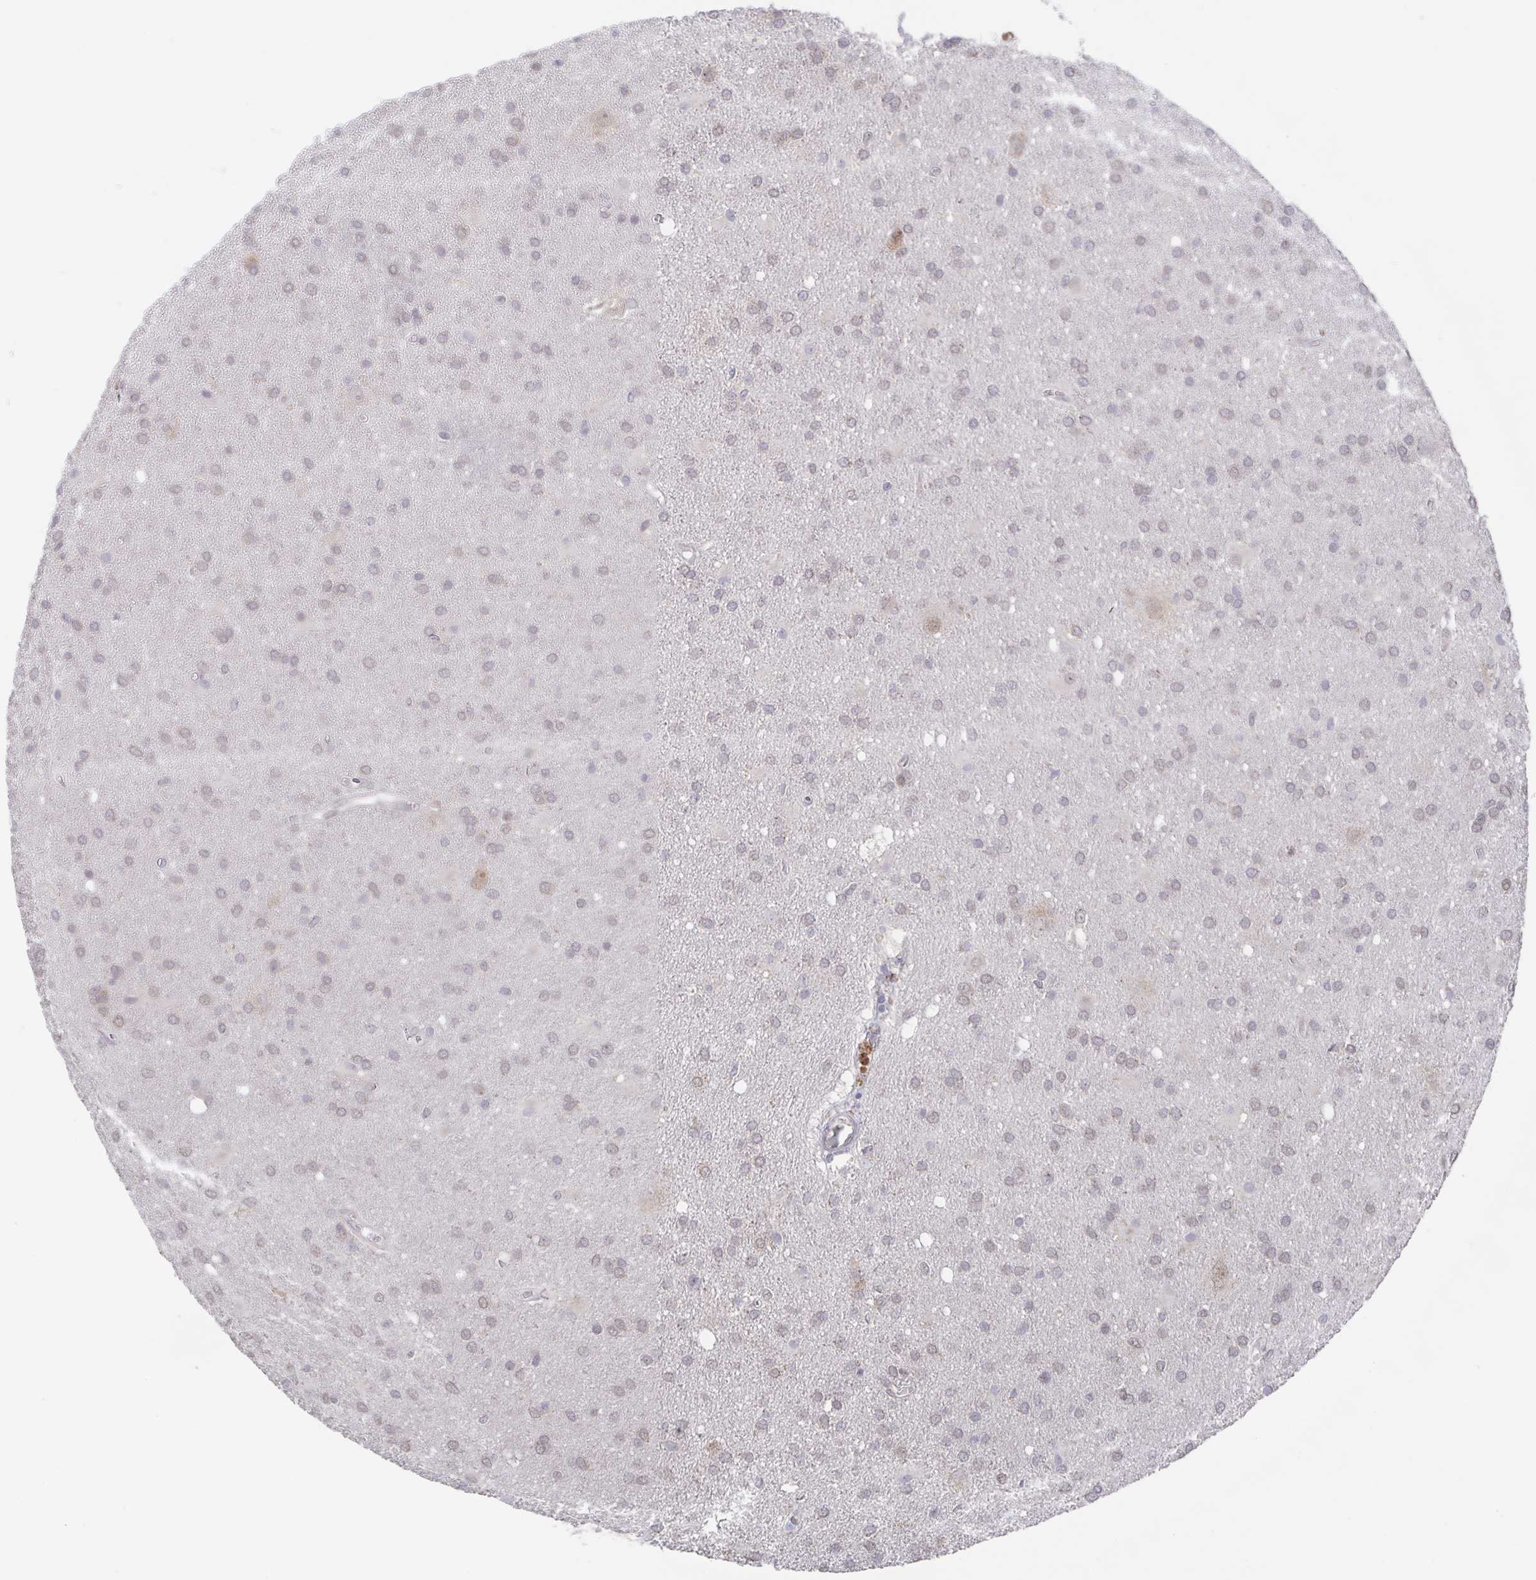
{"staining": {"intensity": "weak", "quantity": "<25%", "location": "nuclear"}, "tissue": "glioma", "cell_type": "Tumor cells", "image_type": "cancer", "snomed": [{"axis": "morphology", "description": "Glioma, malignant, Low grade"}, {"axis": "topography", "description": "Brain"}], "caption": "This is a histopathology image of immunohistochemistry (IHC) staining of glioma, which shows no staining in tumor cells. (Brightfield microscopy of DAB immunohistochemistry at high magnification).", "gene": "POU2F3", "patient": {"sex": "male", "age": 66}}